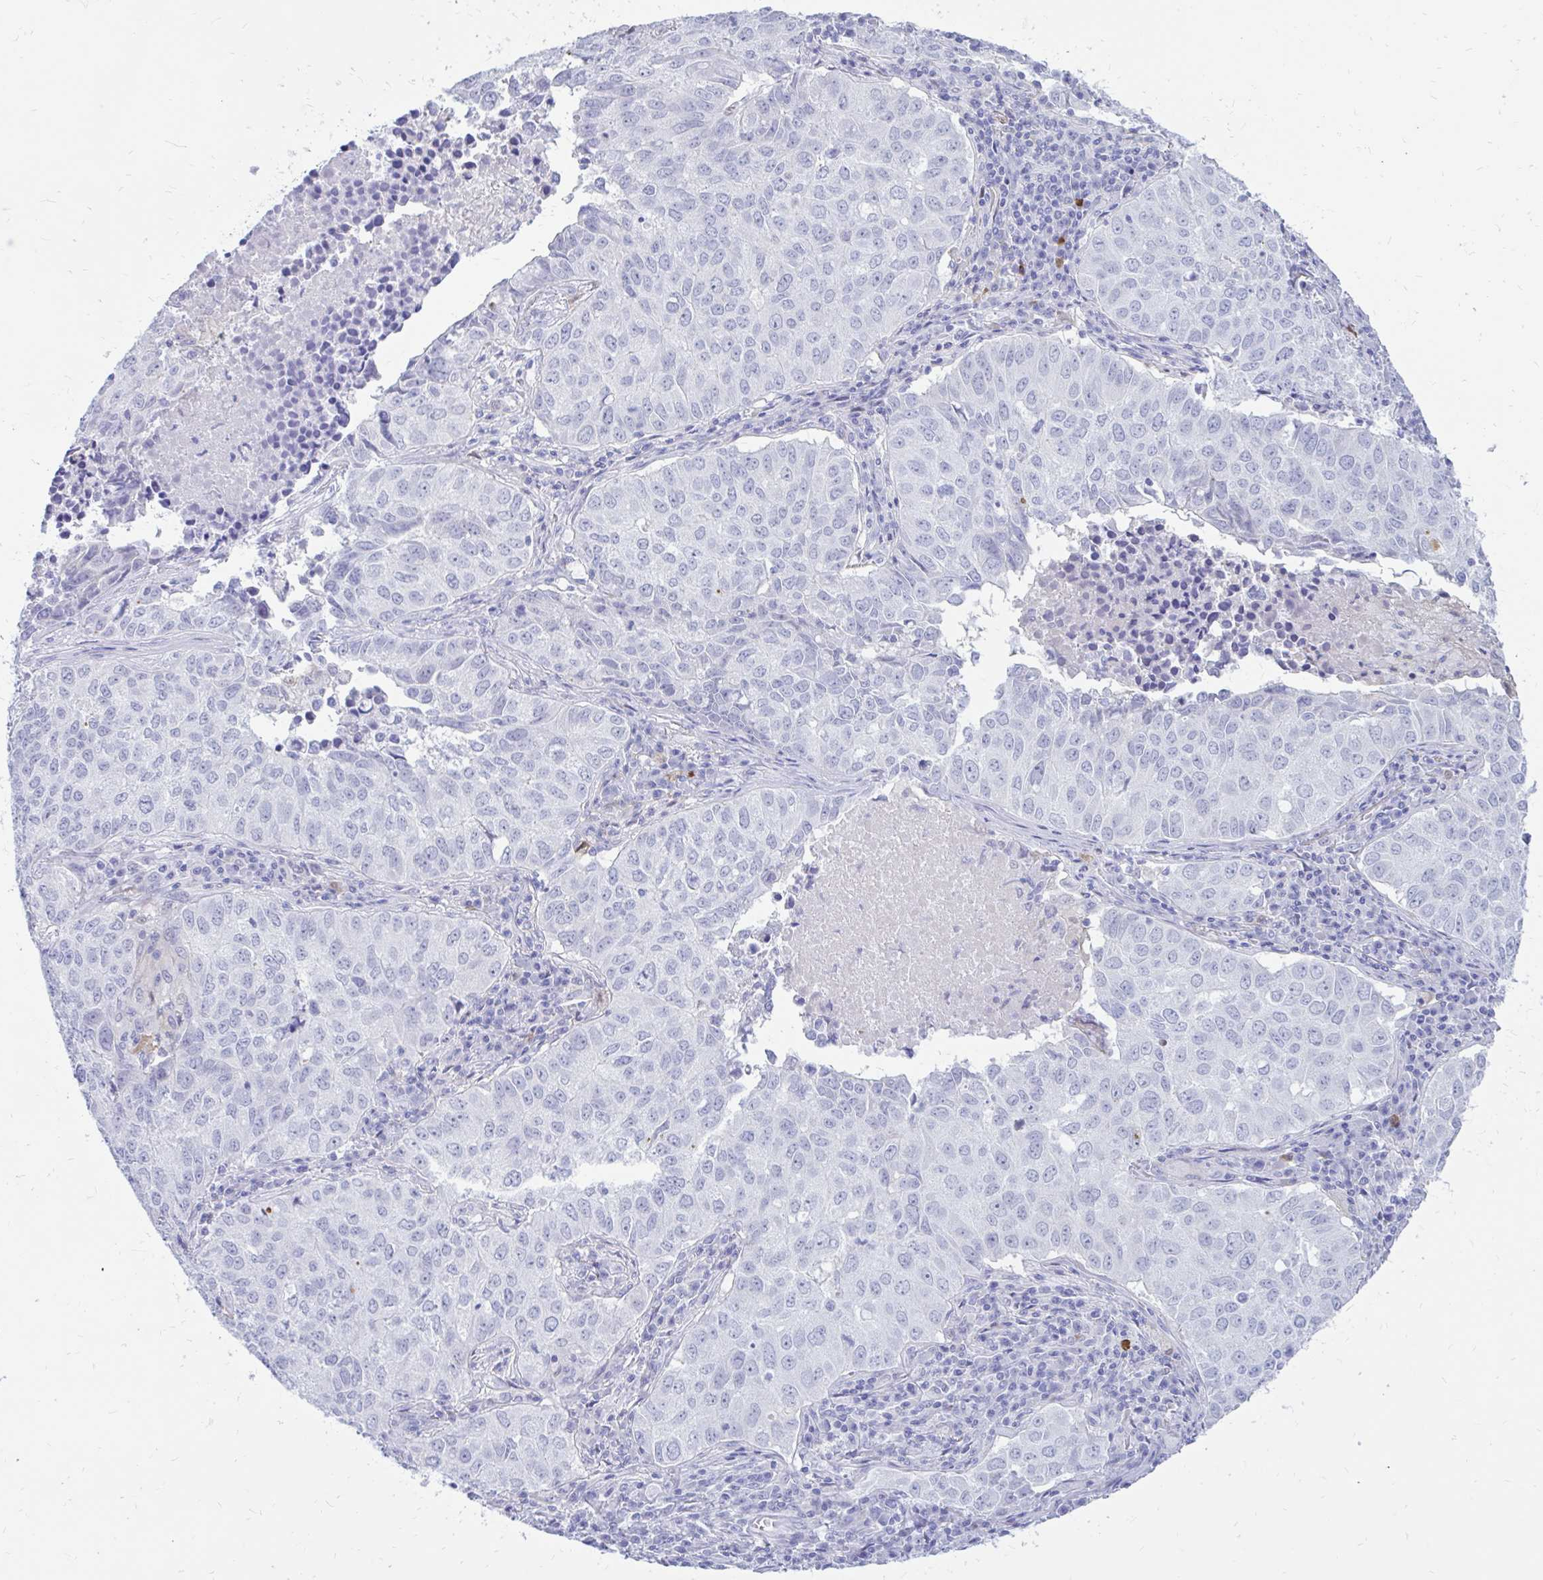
{"staining": {"intensity": "negative", "quantity": "none", "location": "none"}, "tissue": "lung cancer", "cell_type": "Tumor cells", "image_type": "cancer", "snomed": [{"axis": "morphology", "description": "Adenocarcinoma, NOS"}, {"axis": "topography", "description": "Lung"}], "caption": "This is an immunohistochemistry image of human lung cancer (adenocarcinoma). There is no staining in tumor cells.", "gene": "IGSF5", "patient": {"sex": "female", "age": 50}}